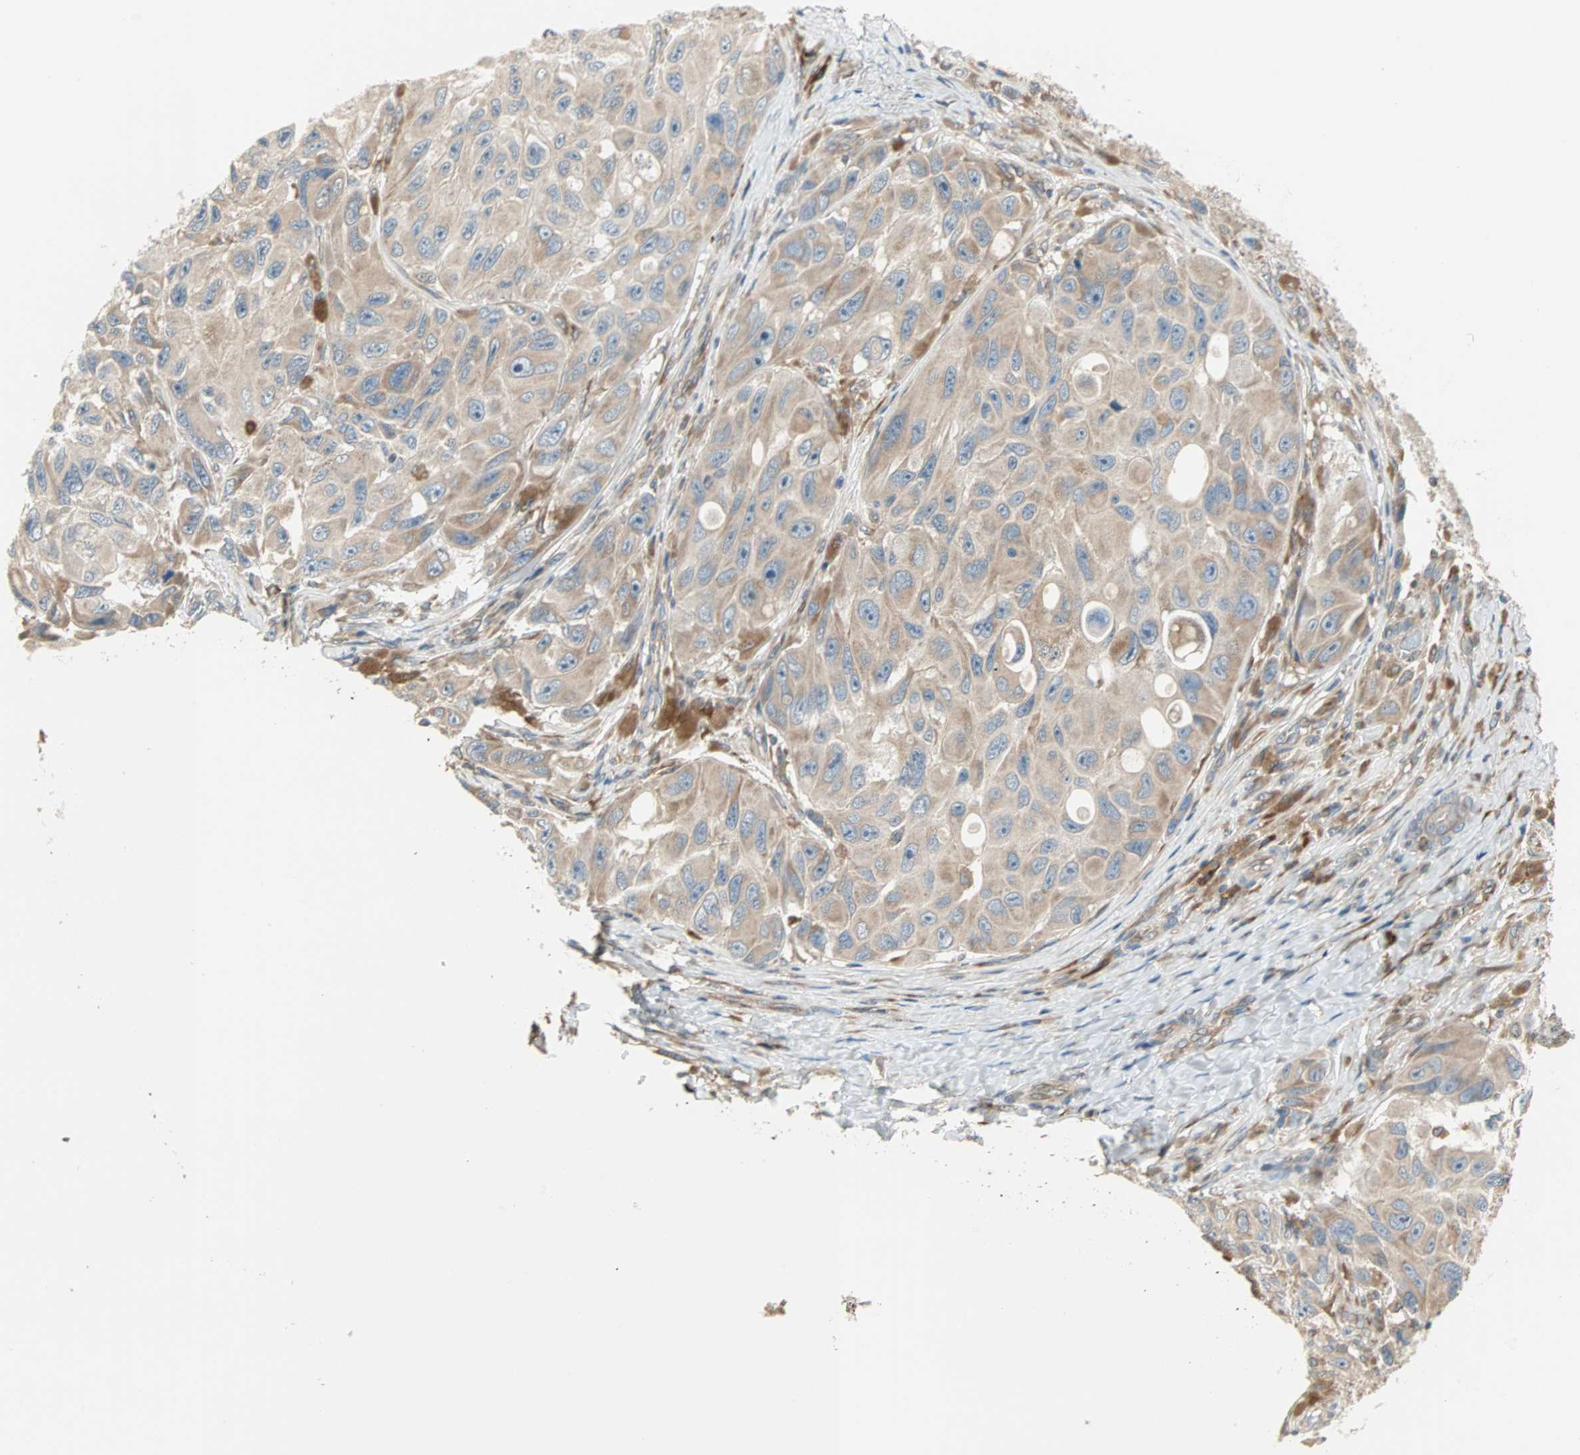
{"staining": {"intensity": "moderate", "quantity": ">75%", "location": "cytoplasmic/membranous"}, "tissue": "melanoma", "cell_type": "Tumor cells", "image_type": "cancer", "snomed": [{"axis": "morphology", "description": "Malignant melanoma, NOS"}, {"axis": "topography", "description": "Skin"}], "caption": "Immunohistochemistry micrograph of neoplastic tissue: human malignant melanoma stained using IHC exhibits medium levels of moderate protein expression localized specifically in the cytoplasmic/membranous of tumor cells, appearing as a cytoplasmic/membranous brown color.", "gene": "SAR1A", "patient": {"sex": "female", "age": 73}}